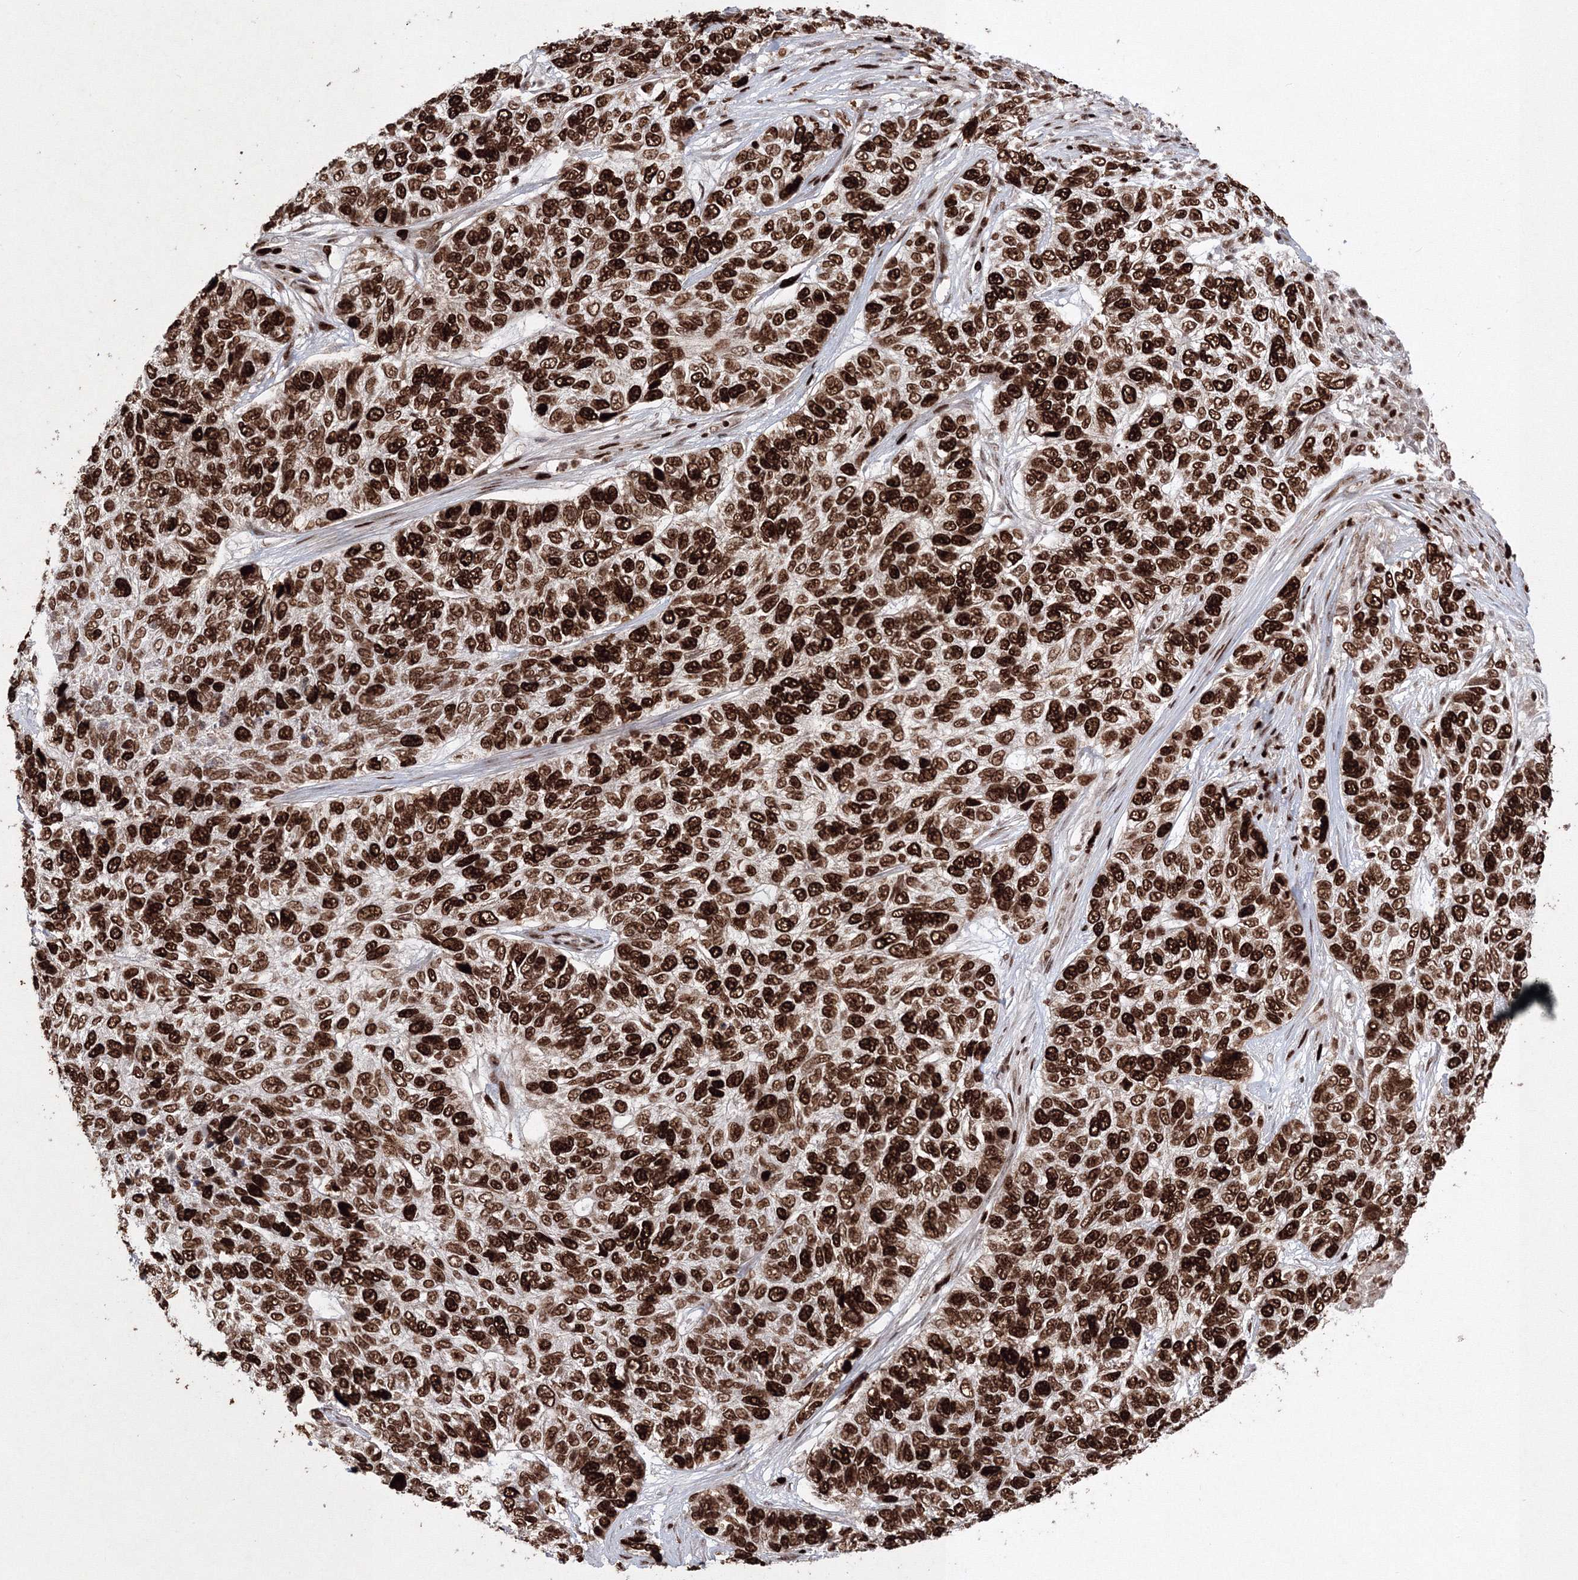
{"staining": {"intensity": "strong", "quantity": ">75%", "location": "nuclear"}, "tissue": "skin cancer", "cell_type": "Tumor cells", "image_type": "cancer", "snomed": [{"axis": "morphology", "description": "Basal cell carcinoma"}, {"axis": "topography", "description": "Skin"}], "caption": "A brown stain shows strong nuclear positivity of a protein in basal cell carcinoma (skin) tumor cells.", "gene": "LIG1", "patient": {"sex": "female", "age": 65}}